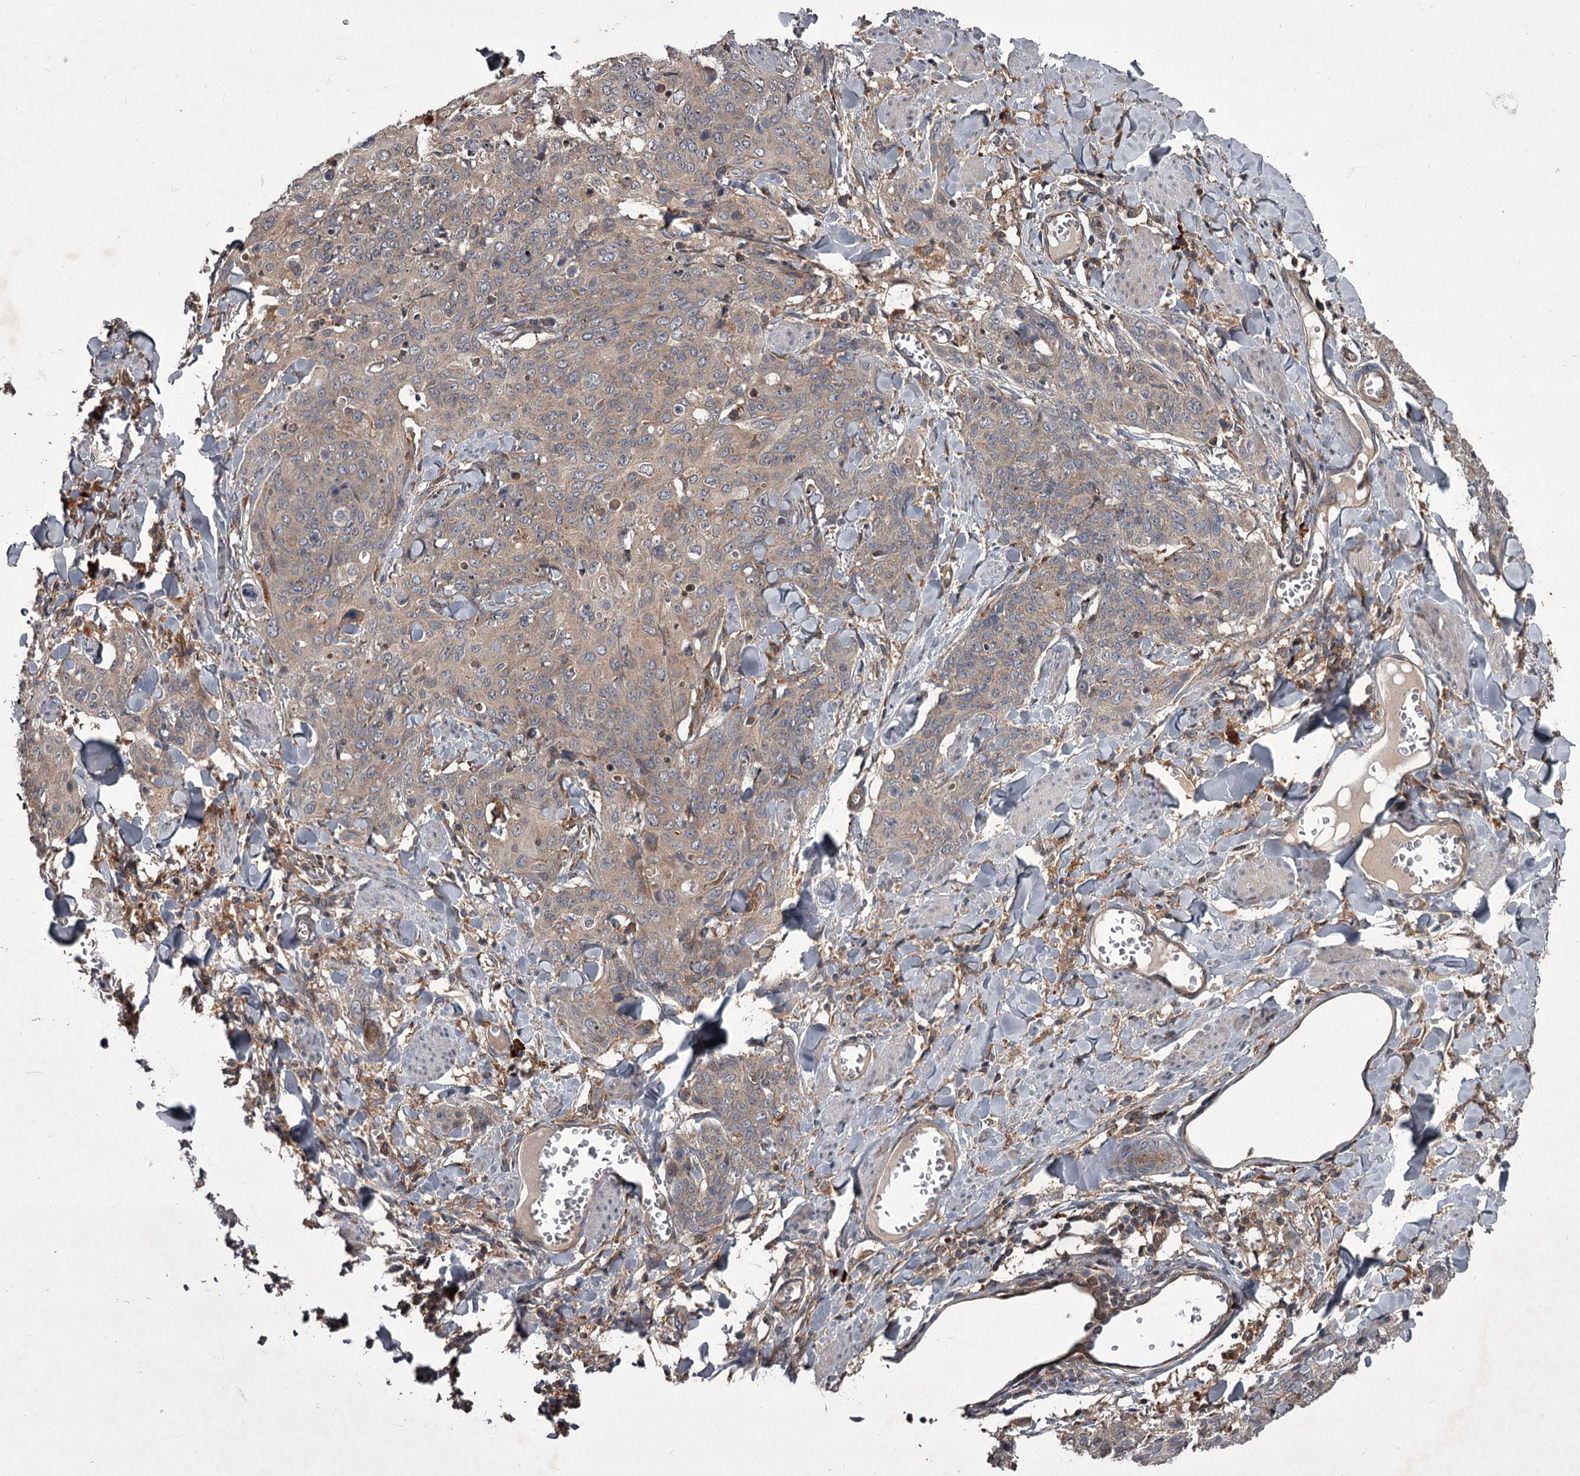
{"staining": {"intensity": "weak", "quantity": ">75%", "location": "cytoplasmic/membranous"}, "tissue": "skin cancer", "cell_type": "Tumor cells", "image_type": "cancer", "snomed": [{"axis": "morphology", "description": "Squamous cell carcinoma, NOS"}, {"axis": "topography", "description": "Skin"}, {"axis": "topography", "description": "Vulva"}], "caption": "Weak cytoplasmic/membranous protein positivity is present in about >75% of tumor cells in squamous cell carcinoma (skin).", "gene": "UNC93B1", "patient": {"sex": "female", "age": 85}}